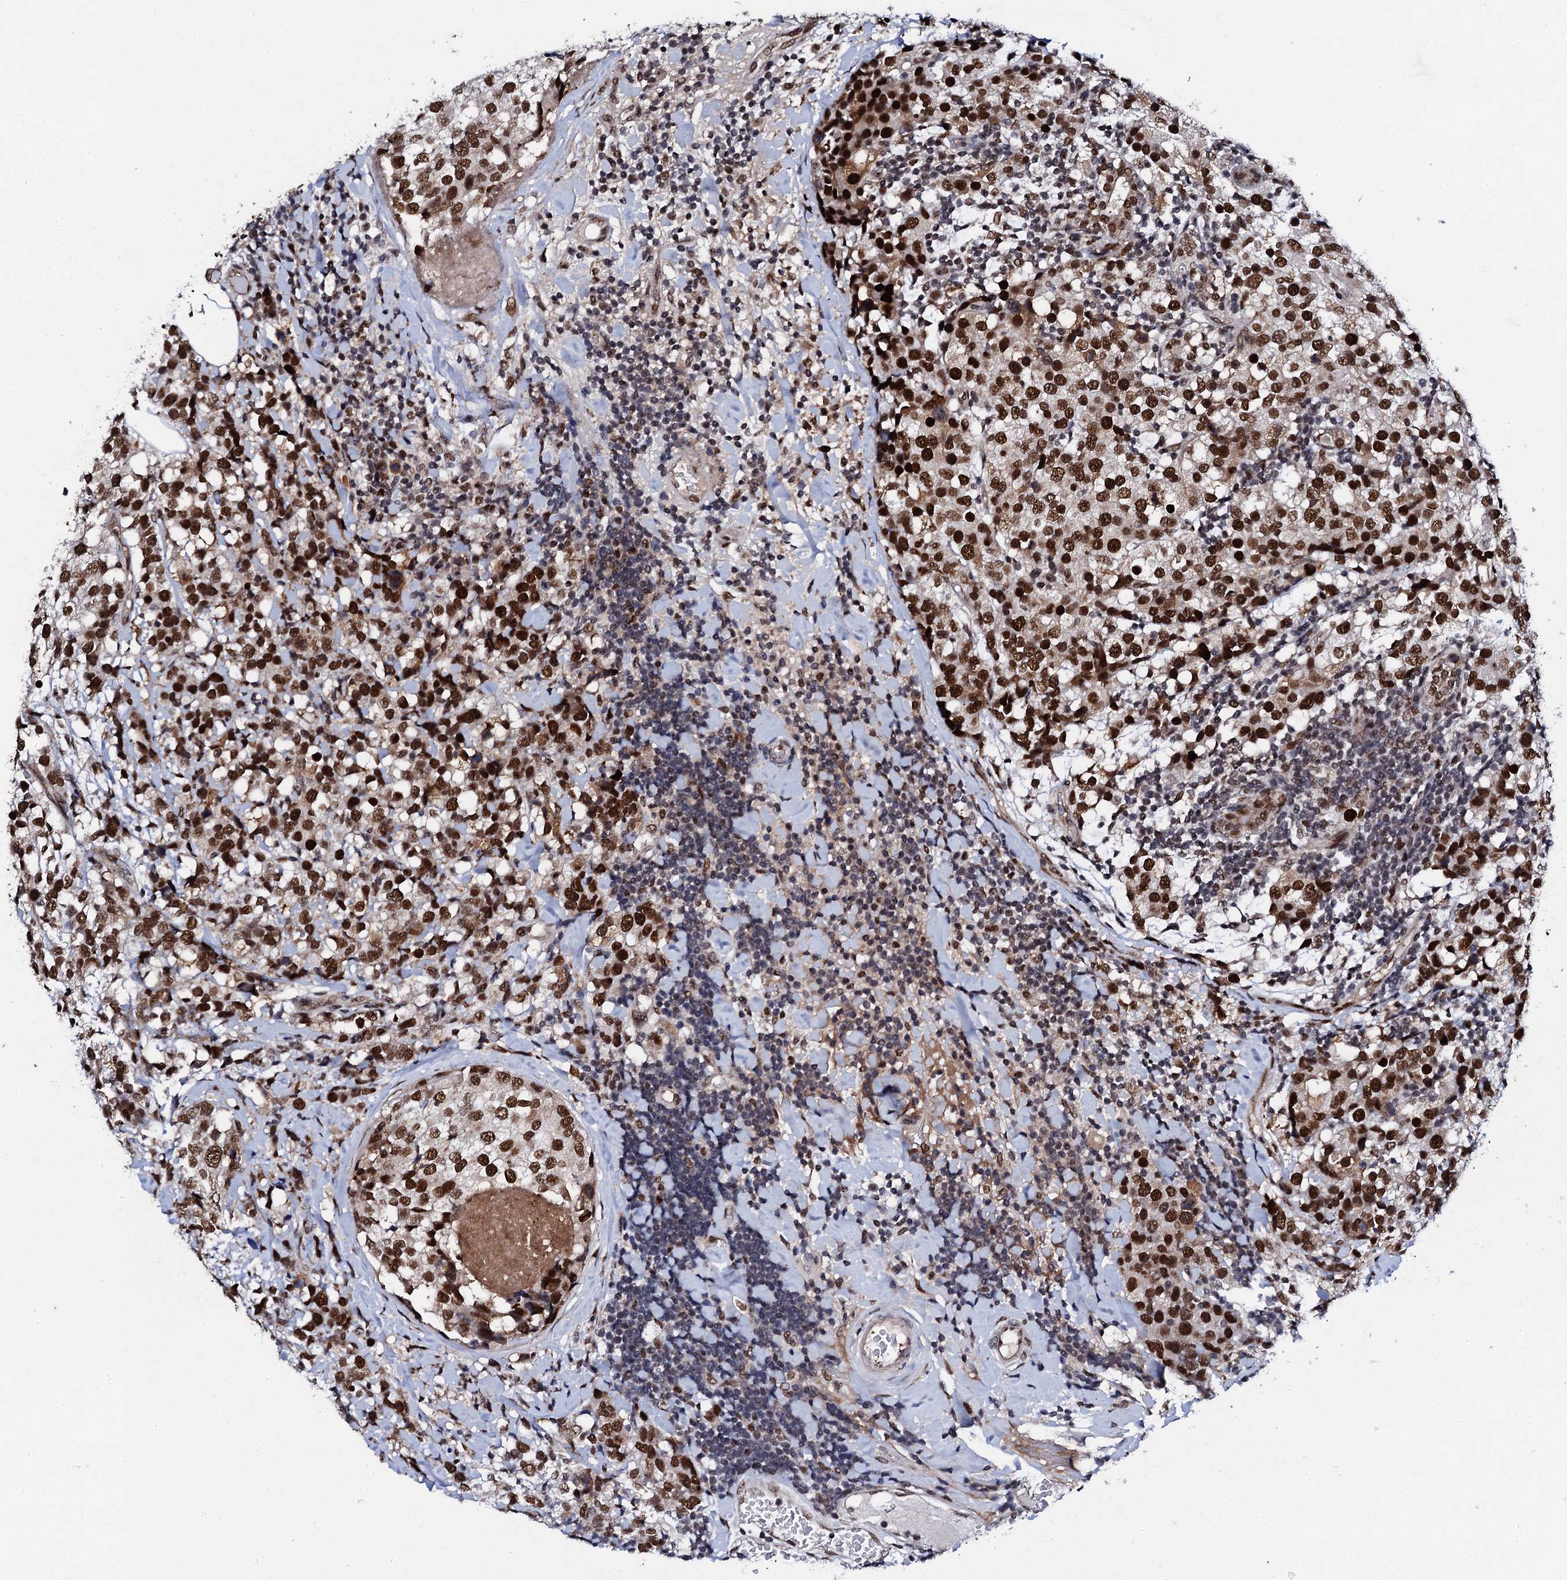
{"staining": {"intensity": "strong", "quantity": ">75%", "location": "nuclear"}, "tissue": "breast cancer", "cell_type": "Tumor cells", "image_type": "cancer", "snomed": [{"axis": "morphology", "description": "Lobular carcinoma"}, {"axis": "topography", "description": "Breast"}], "caption": "Lobular carcinoma (breast) tissue demonstrates strong nuclear positivity in about >75% of tumor cells", "gene": "CSTF3", "patient": {"sex": "female", "age": 59}}